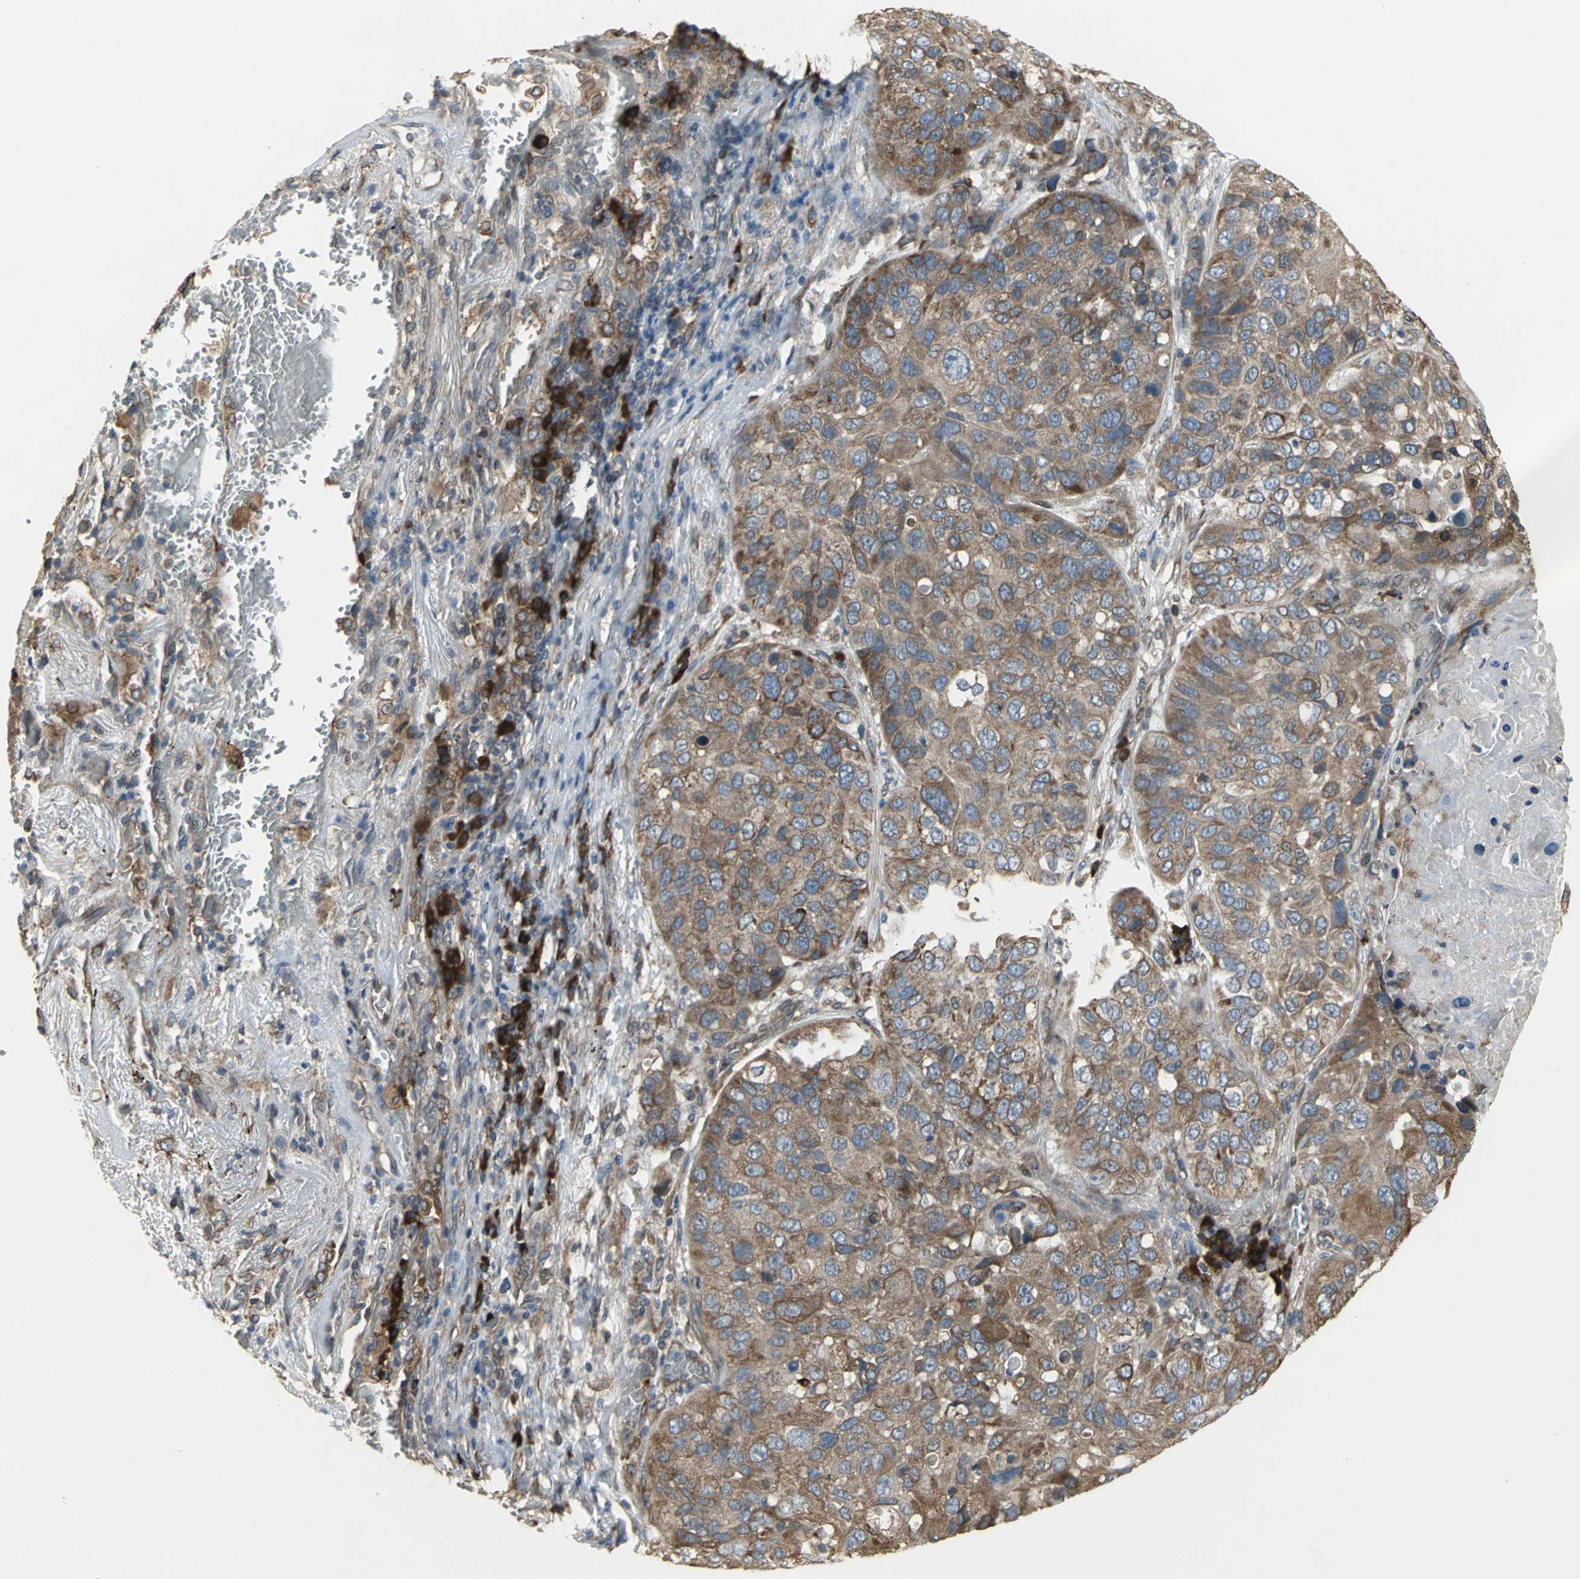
{"staining": {"intensity": "moderate", "quantity": ">75%", "location": "cytoplasmic/membranous"}, "tissue": "lung cancer", "cell_type": "Tumor cells", "image_type": "cancer", "snomed": [{"axis": "morphology", "description": "Squamous cell carcinoma, NOS"}, {"axis": "topography", "description": "Lung"}], "caption": "Squamous cell carcinoma (lung) tissue shows moderate cytoplasmic/membranous expression in about >75% of tumor cells Nuclei are stained in blue.", "gene": "SYVN1", "patient": {"sex": "male", "age": 57}}